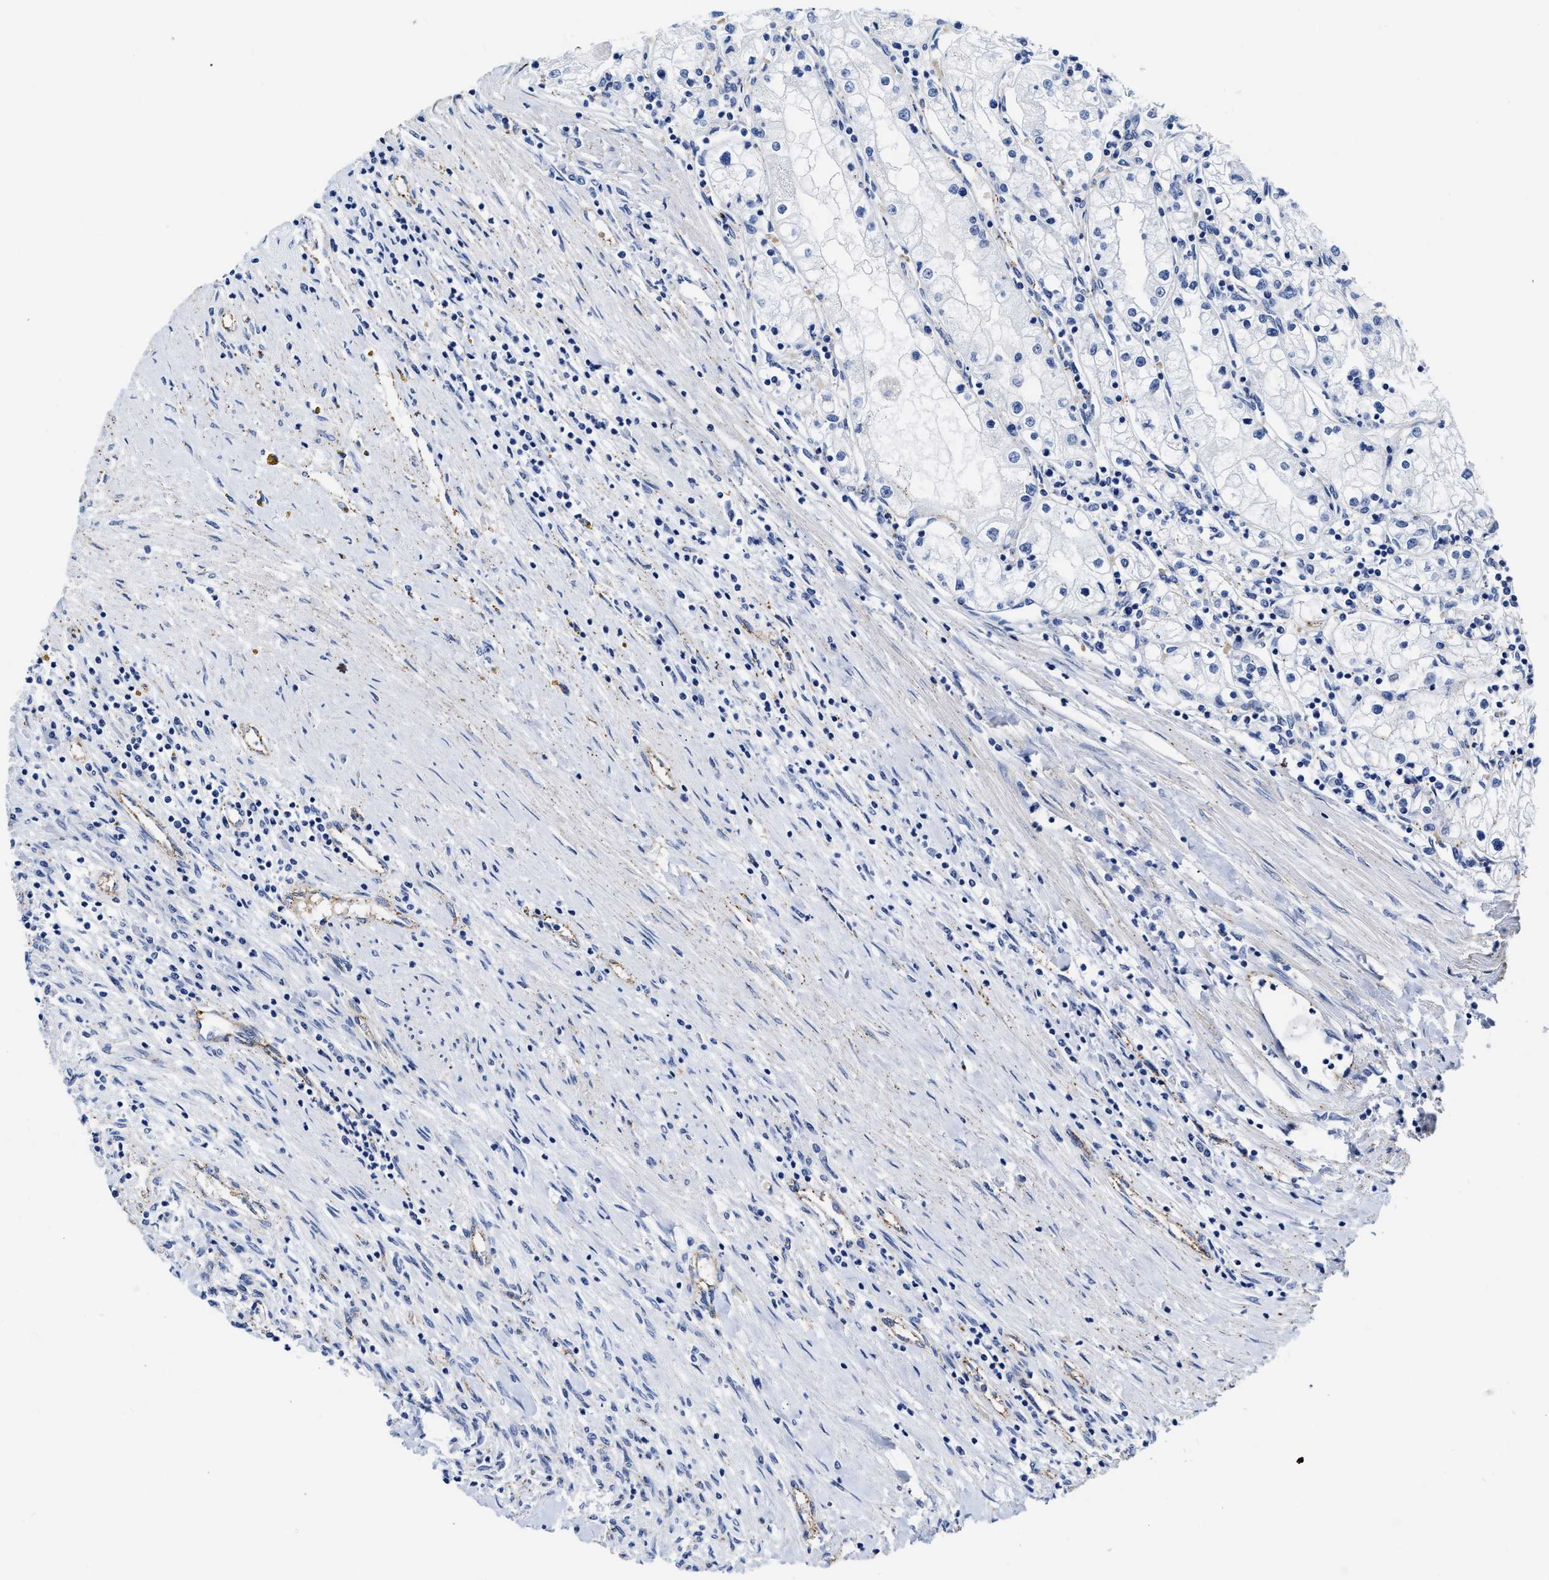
{"staining": {"intensity": "negative", "quantity": "none", "location": "none"}, "tissue": "renal cancer", "cell_type": "Tumor cells", "image_type": "cancer", "snomed": [{"axis": "morphology", "description": "Adenocarcinoma, NOS"}, {"axis": "topography", "description": "Kidney"}], "caption": "Immunohistochemistry of renal adenocarcinoma shows no staining in tumor cells.", "gene": "KCNMB3", "patient": {"sex": "male", "age": 68}}